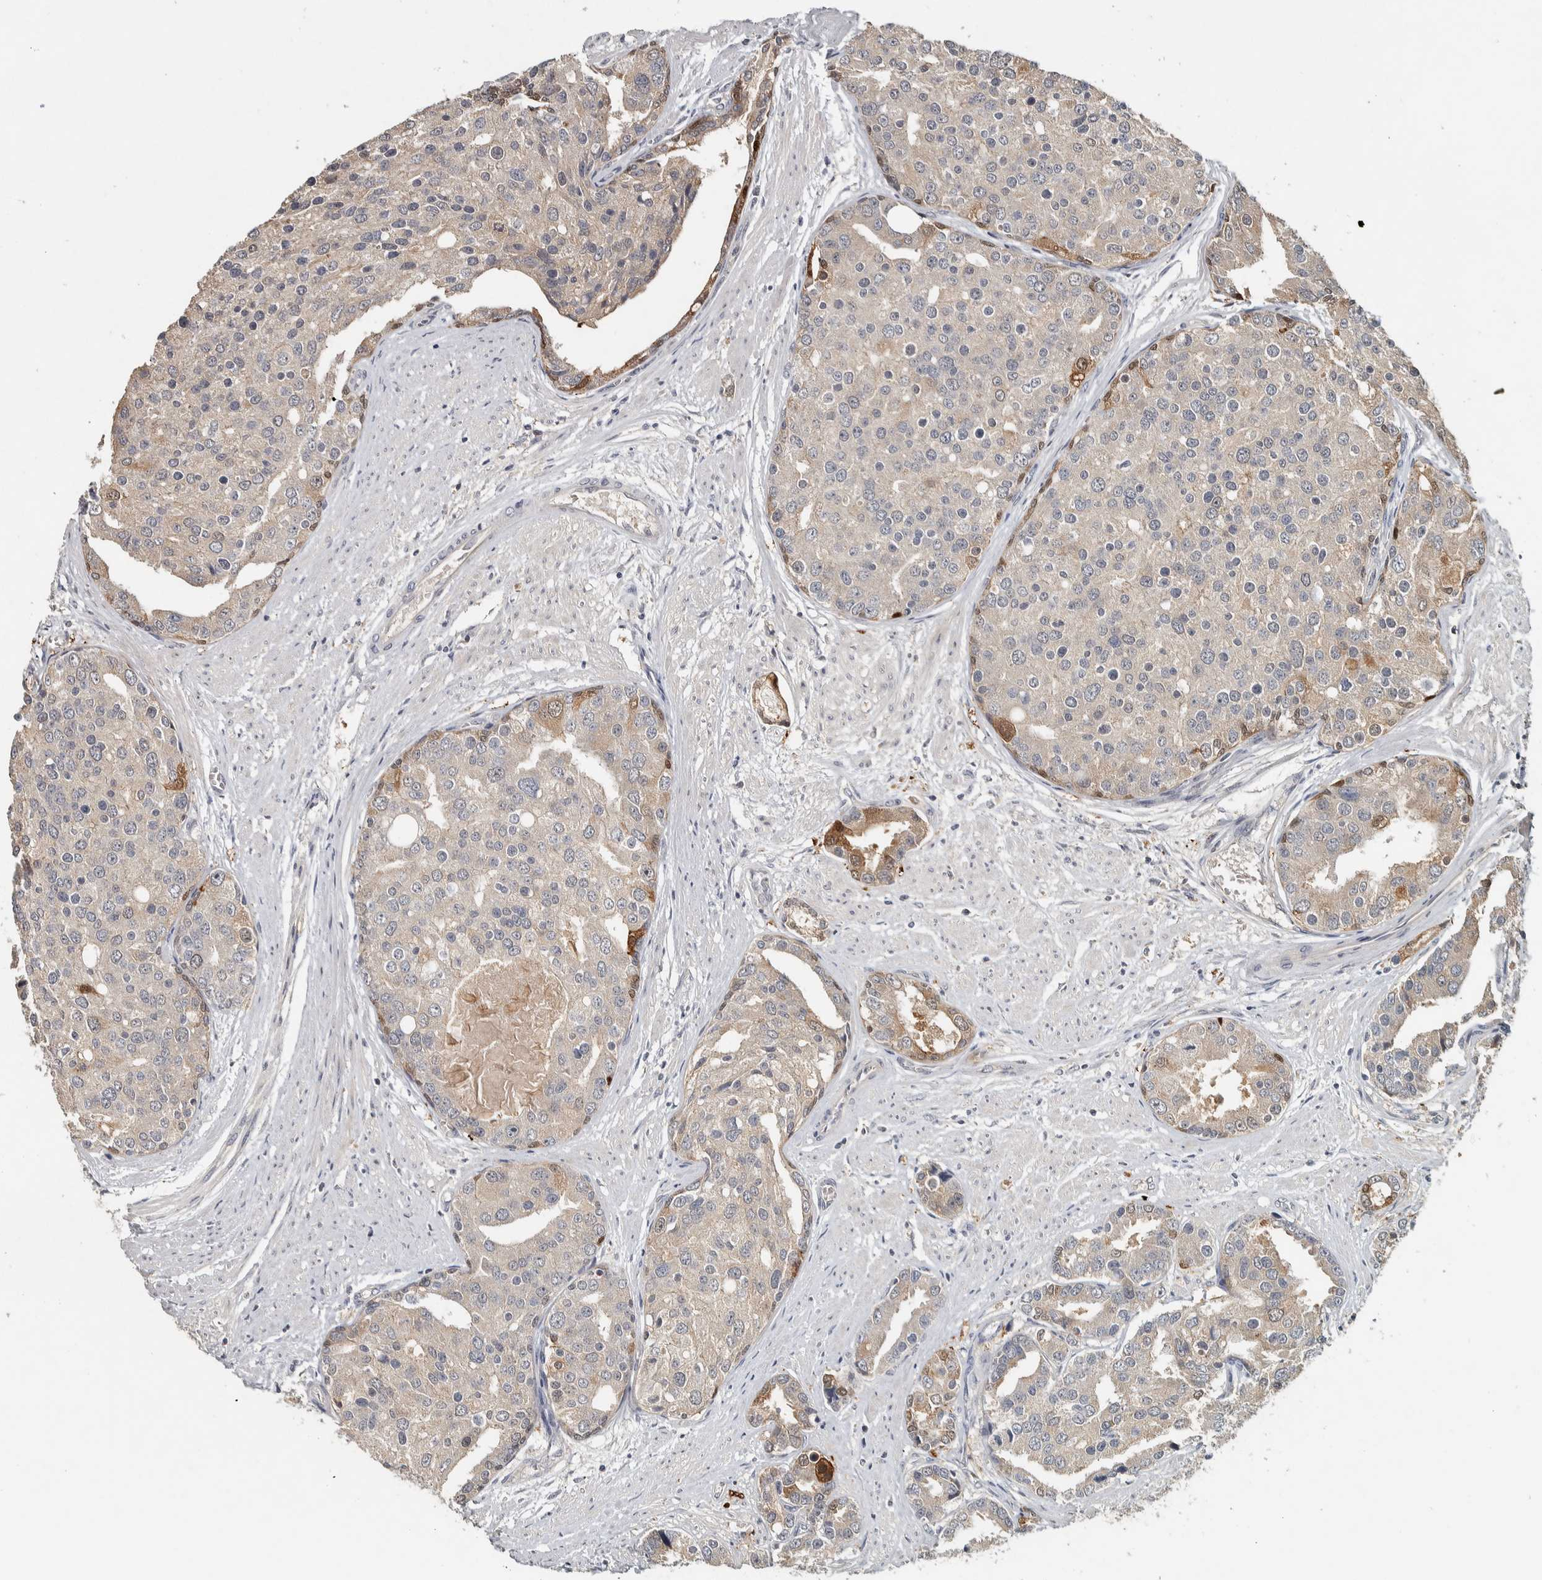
{"staining": {"intensity": "moderate", "quantity": "<25%", "location": "cytoplasmic/membranous,nuclear"}, "tissue": "prostate cancer", "cell_type": "Tumor cells", "image_type": "cancer", "snomed": [{"axis": "morphology", "description": "Adenocarcinoma, High grade"}, {"axis": "topography", "description": "Prostate"}], "caption": "A photomicrograph of prostate high-grade adenocarcinoma stained for a protein reveals moderate cytoplasmic/membranous and nuclear brown staining in tumor cells. Nuclei are stained in blue.", "gene": "EIF3H", "patient": {"sex": "male", "age": 50}}